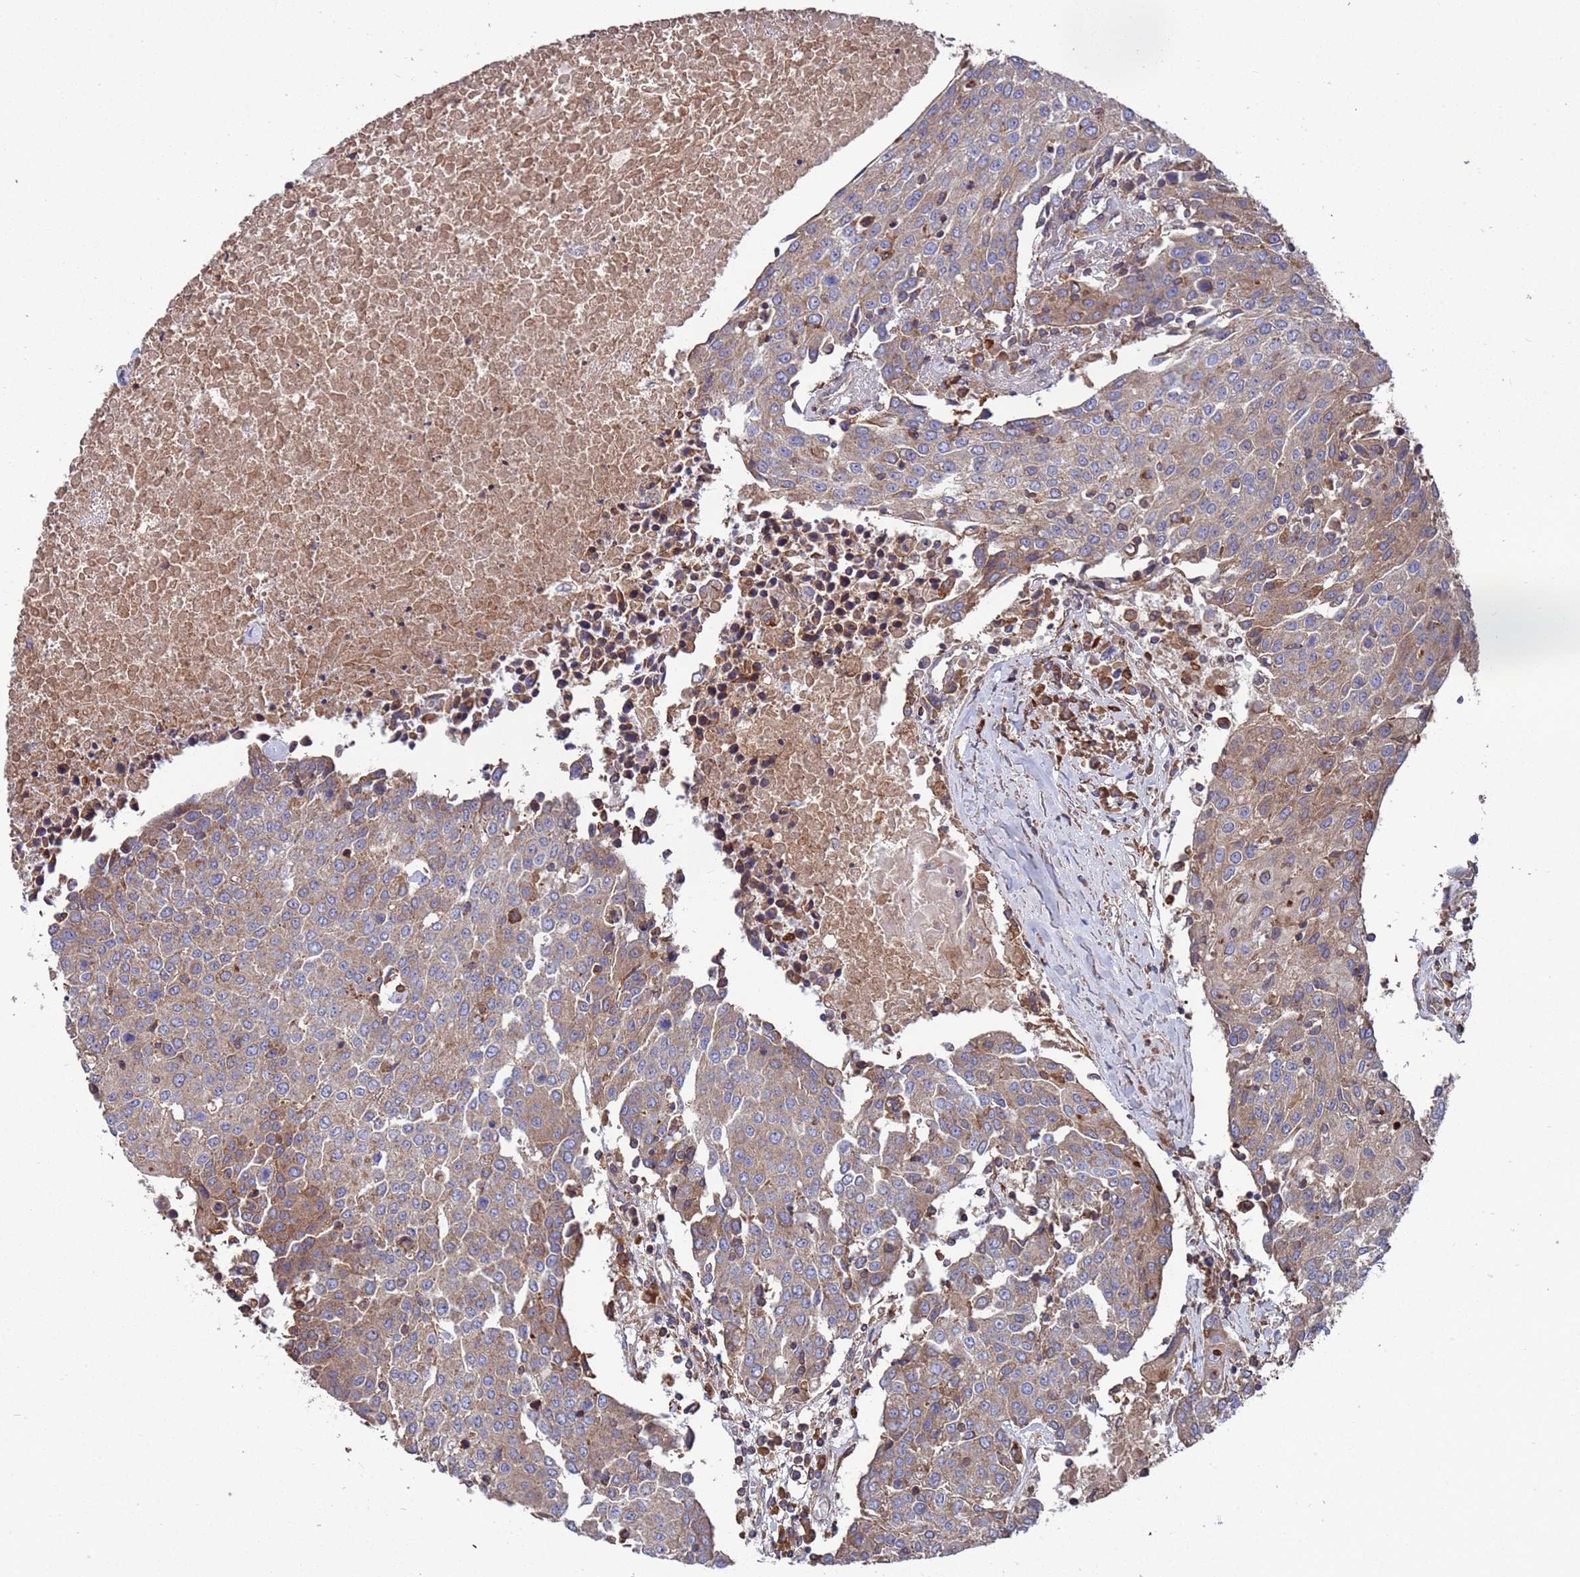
{"staining": {"intensity": "moderate", "quantity": "25%-75%", "location": "cytoplasmic/membranous"}, "tissue": "urothelial cancer", "cell_type": "Tumor cells", "image_type": "cancer", "snomed": [{"axis": "morphology", "description": "Urothelial carcinoma, High grade"}, {"axis": "topography", "description": "Urinary bladder"}], "caption": "A high-resolution image shows immunohistochemistry (IHC) staining of urothelial cancer, which demonstrates moderate cytoplasmic/membranous expression in approximately 25%-75% of tumor cells. Immunohistochemistry stains the protein of interest in brown and the nuclei are stained blue.", "gene": "PYCR1", "patient": {"sex": "female", "age": 85}}